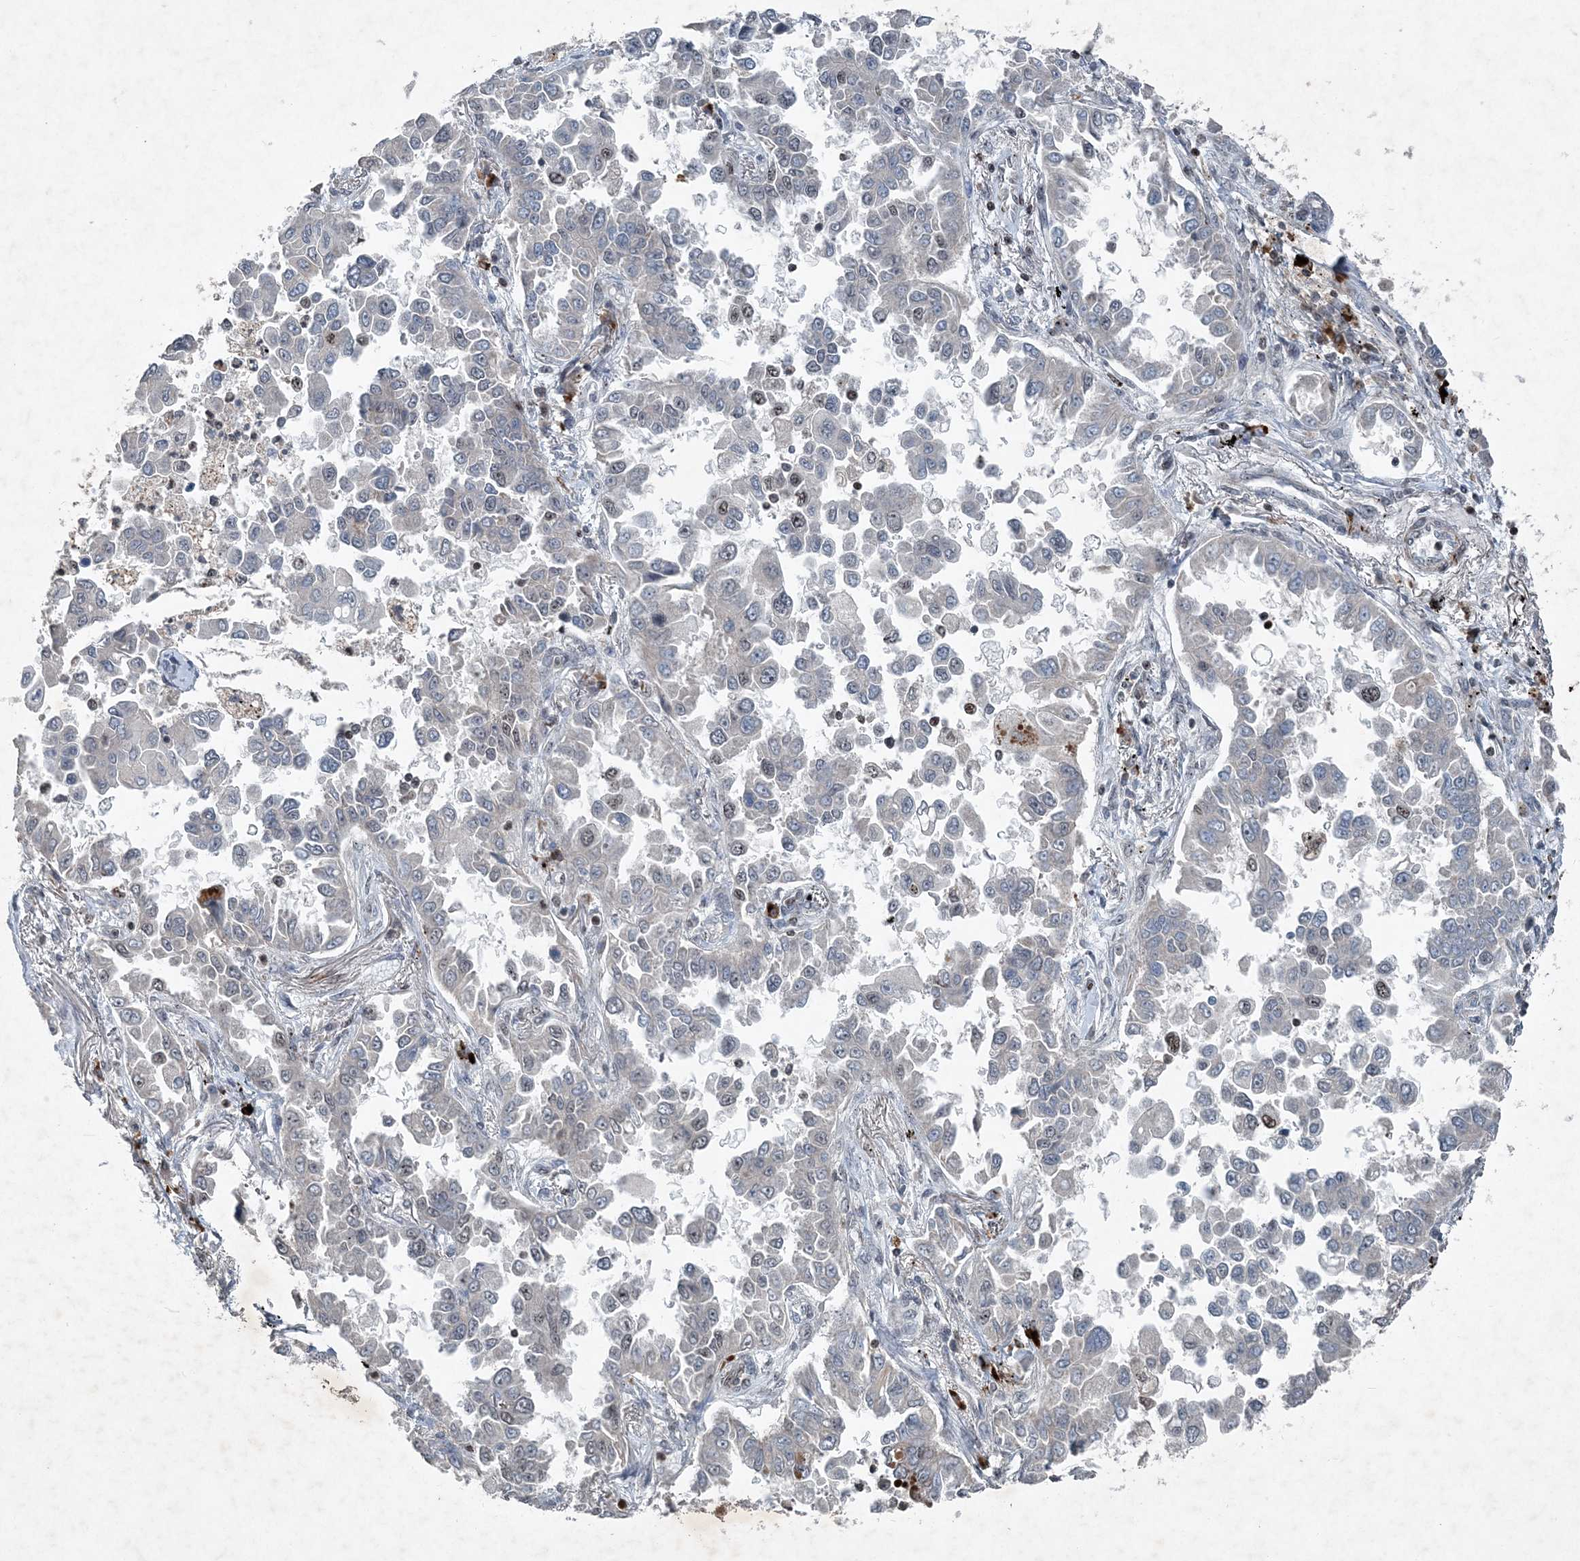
{"staining": {"intensity": "moderate", "quantity": "25%-75%", "location": "nuclear"}, "tissue": "lung cancer", "cell_type": "Tumor cells", "image_type": "cancer", "snomed": [{"axis": "morphology", "description": "Adenocarcinoma, NOS"}, {"axis": "topography", "description": "Lung"}], "caption": "Moderate nuclear protein staining is present in approximately 25%-75% of tumor cells in lung cancer.", "gene": "QTRT2", "patient": {"sex": "female", "age": 67}}